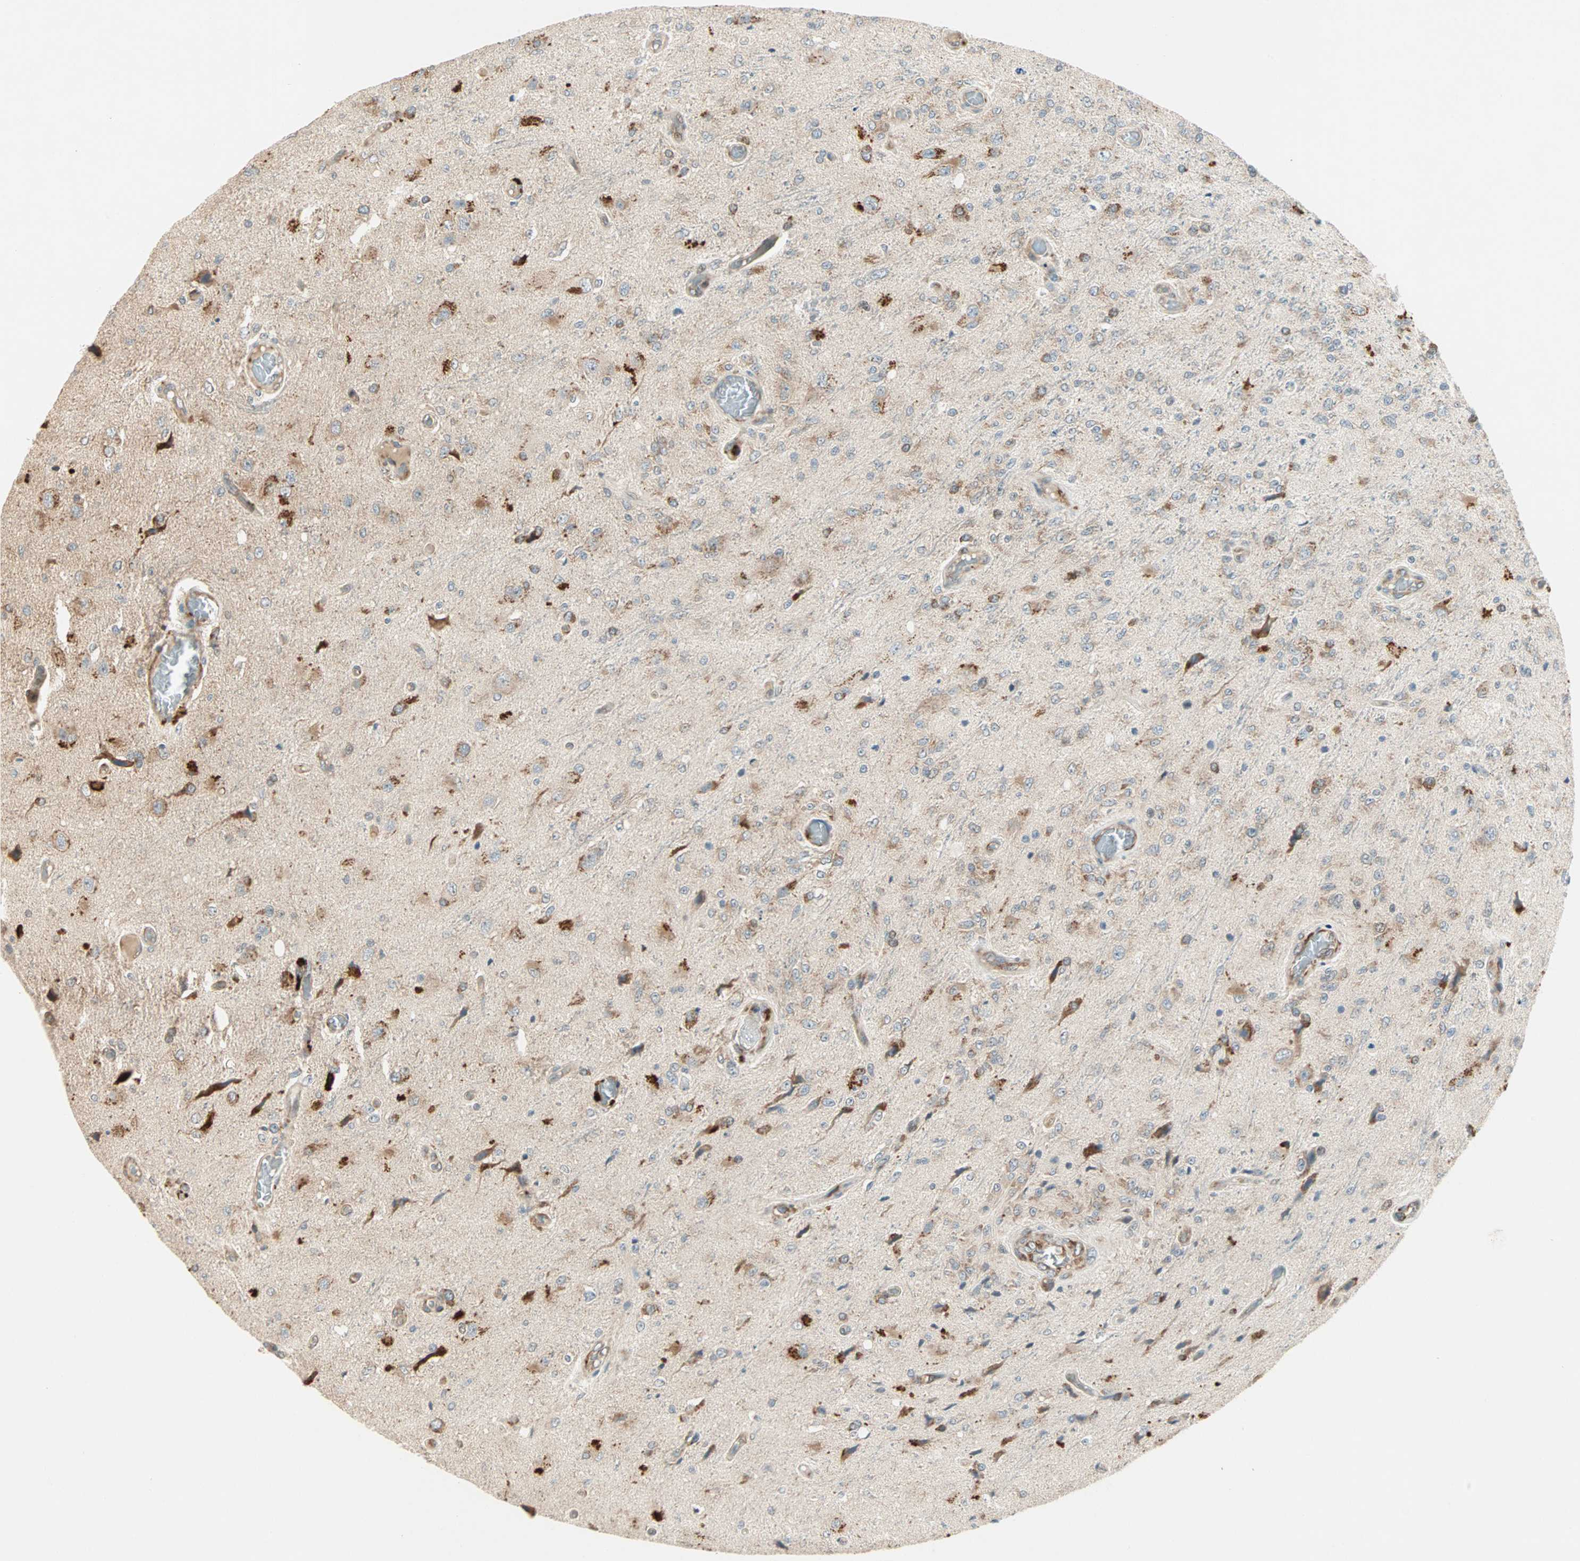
{"staining": {"intensity": "moderate", "quantity": "25%-75%", "location": "cytoplasmic/membranous"}, "tissue": "glioma", "cell_type": "Tumor cells", "image_type": "cancer", "snomed": [{"axis": "morphology", "description": "Normal tissue, NOS"}, {"axis": "morphology", "description": "Glioma, malignant, High grade"}, {"axis": "topography", "description": "Cerebral cortex"}], "caption": "This is a histology image of IHC staining of high-grade glioma (malignant), which shows moderate expression in the cytoplasmic/membranous of tumor cells.", "gene": "ZNF37A", "patient": {"sex": "male", "age": 77}}